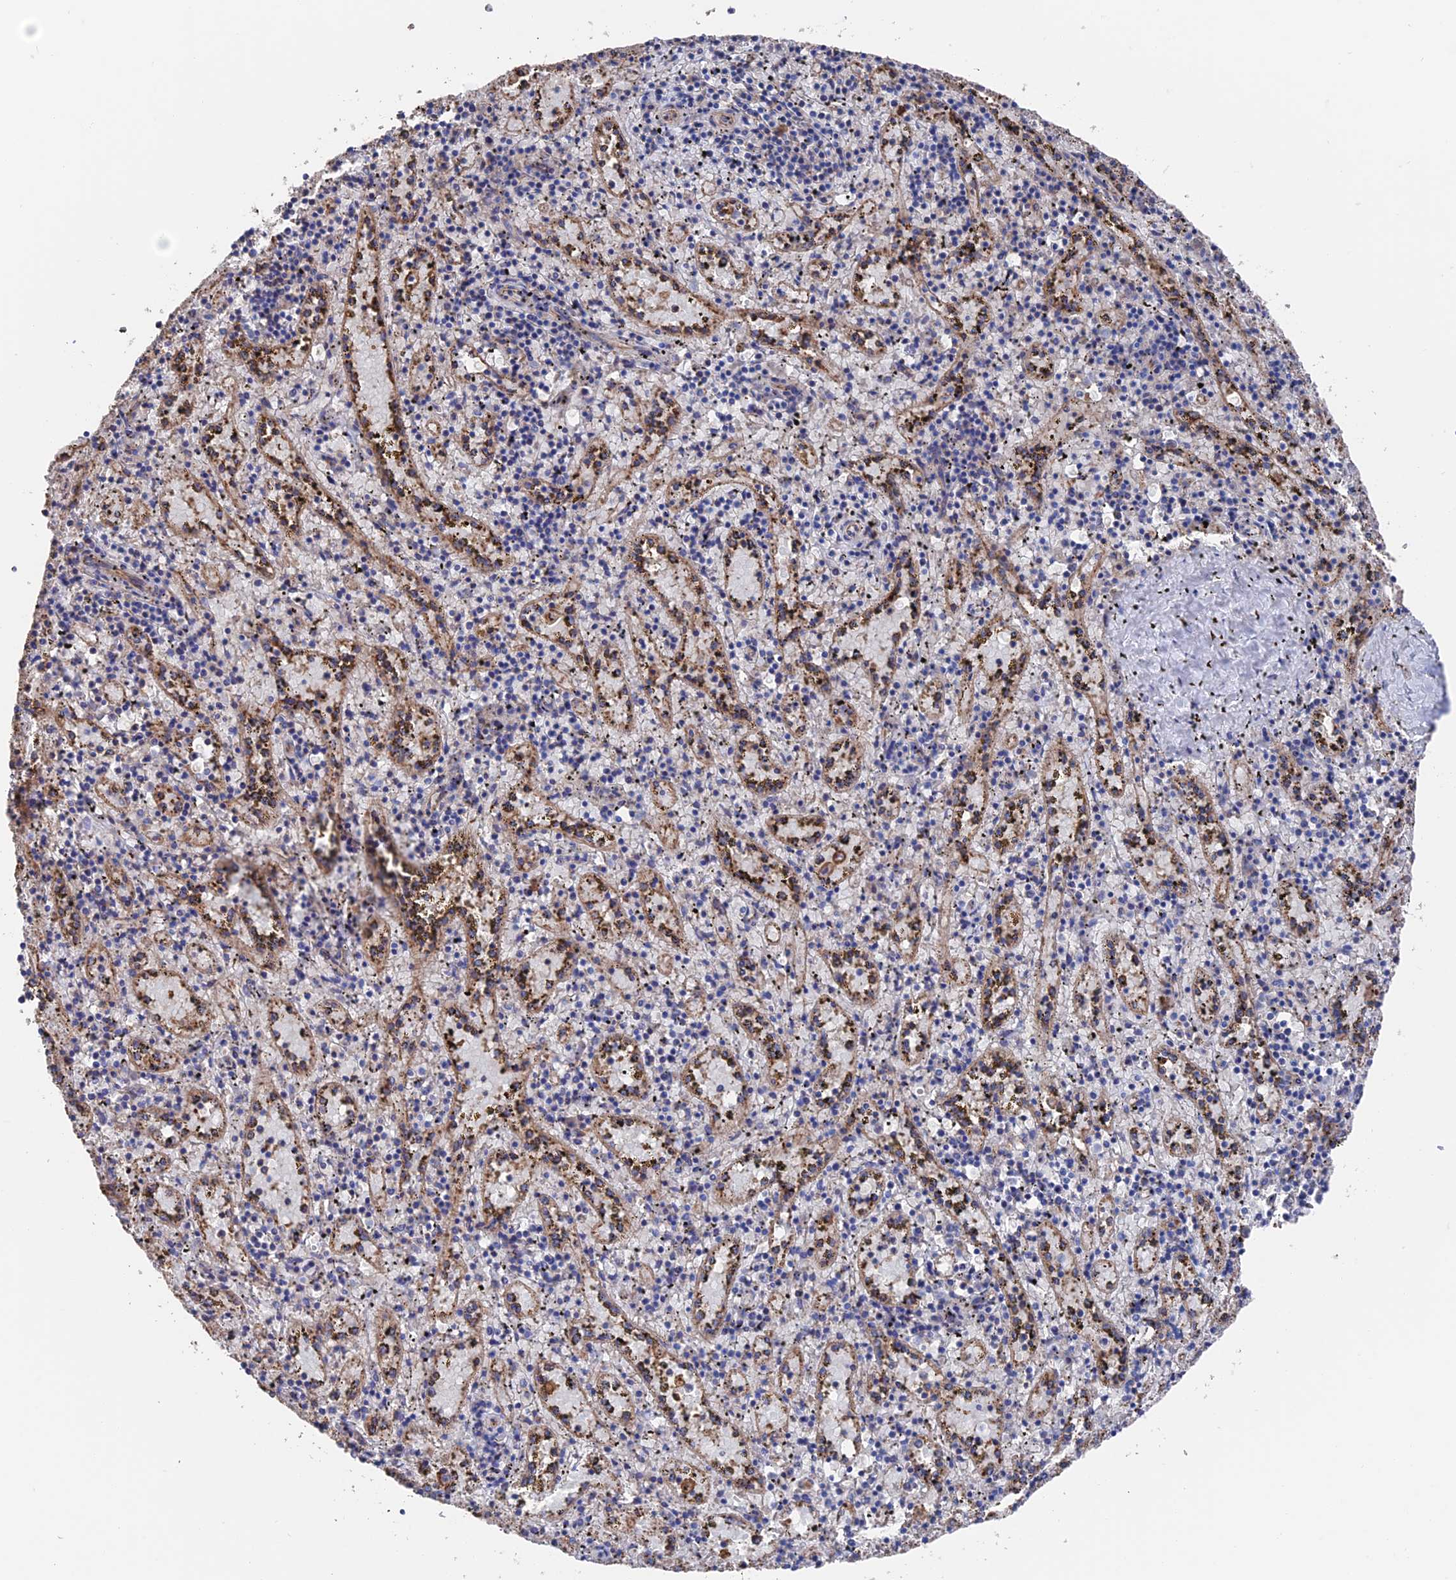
{"staining": {"intensity": "negative", "quantity": "none", "location": "none"}, "tissue": "spleen", "cell_type": "Cells in red pulp", "image_type": "normal", "snomed": [{"axis": "morphology", "description": "Normal tissue, NOS"}, {"axis": "topography", "description": "Spleen"}], "caption": "Cells in red pulp show no significant expression in benign spleen. (DAB immunohistochemistry visualized using brightfield microscopy, high magnification).", "gene": "HPF1", "patient": {"sex": "male", "age": 11}}